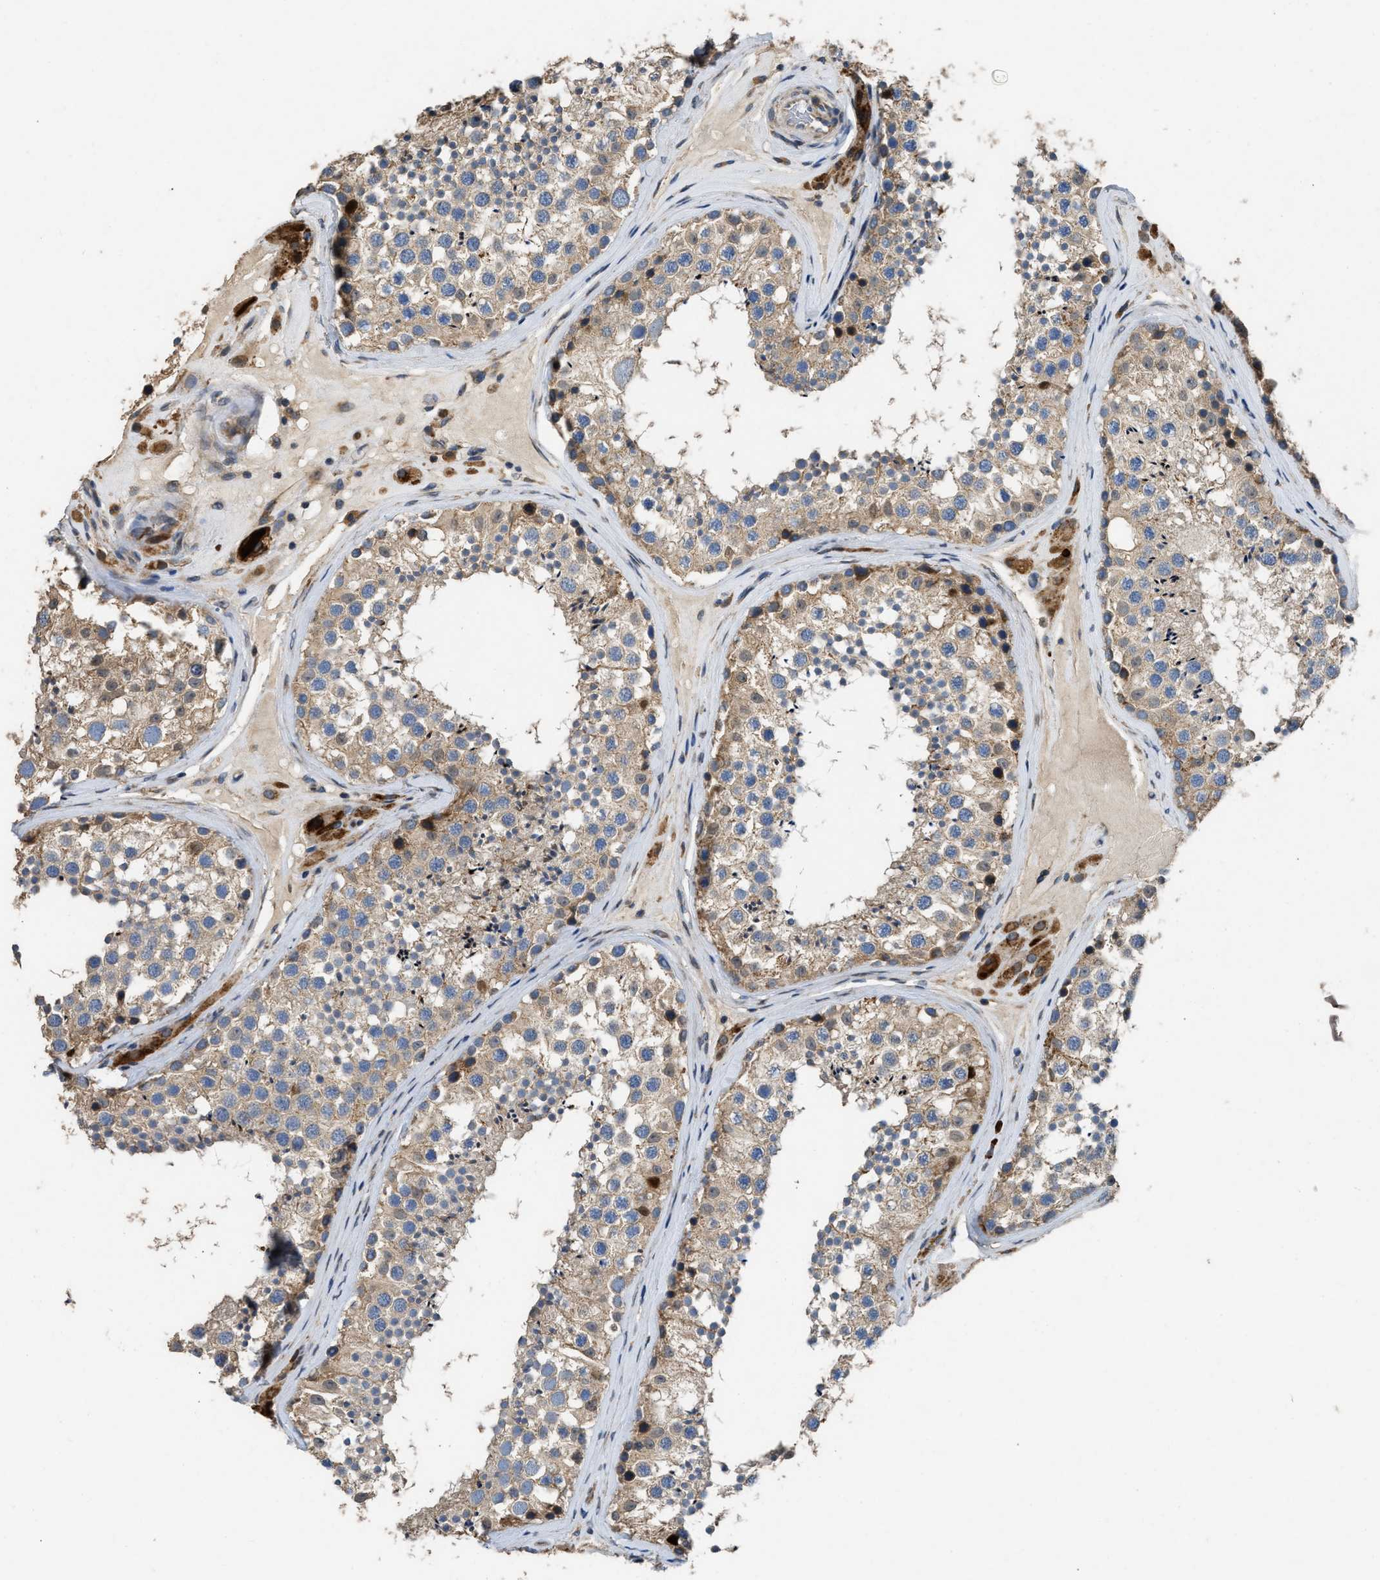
{"staining": {"intensity": "weak", "quantity": ">75%", "location": "cytoplasmic/membranous"}, "tissue": "testis", "cell_type": "Cells in seminiferous ducts", "image_type": "normal", "snomed": [{"axis": "morphology", "description": "Normal tissue, NOS"}, {"axis": "topography", "description": "Testis"}], "caption": "The histopathology image displays a brown stain indicating the presence of a protein in the cytoplasmic/membranous of cells in seminiferous ducts in testis. The protein is stained brown, and the nuclei are stained in blue (DAB IHC with brightfield microscopy, high magnification).", "gene": "TMEM150A", "patient": {"sex": "male", "age": 46}}